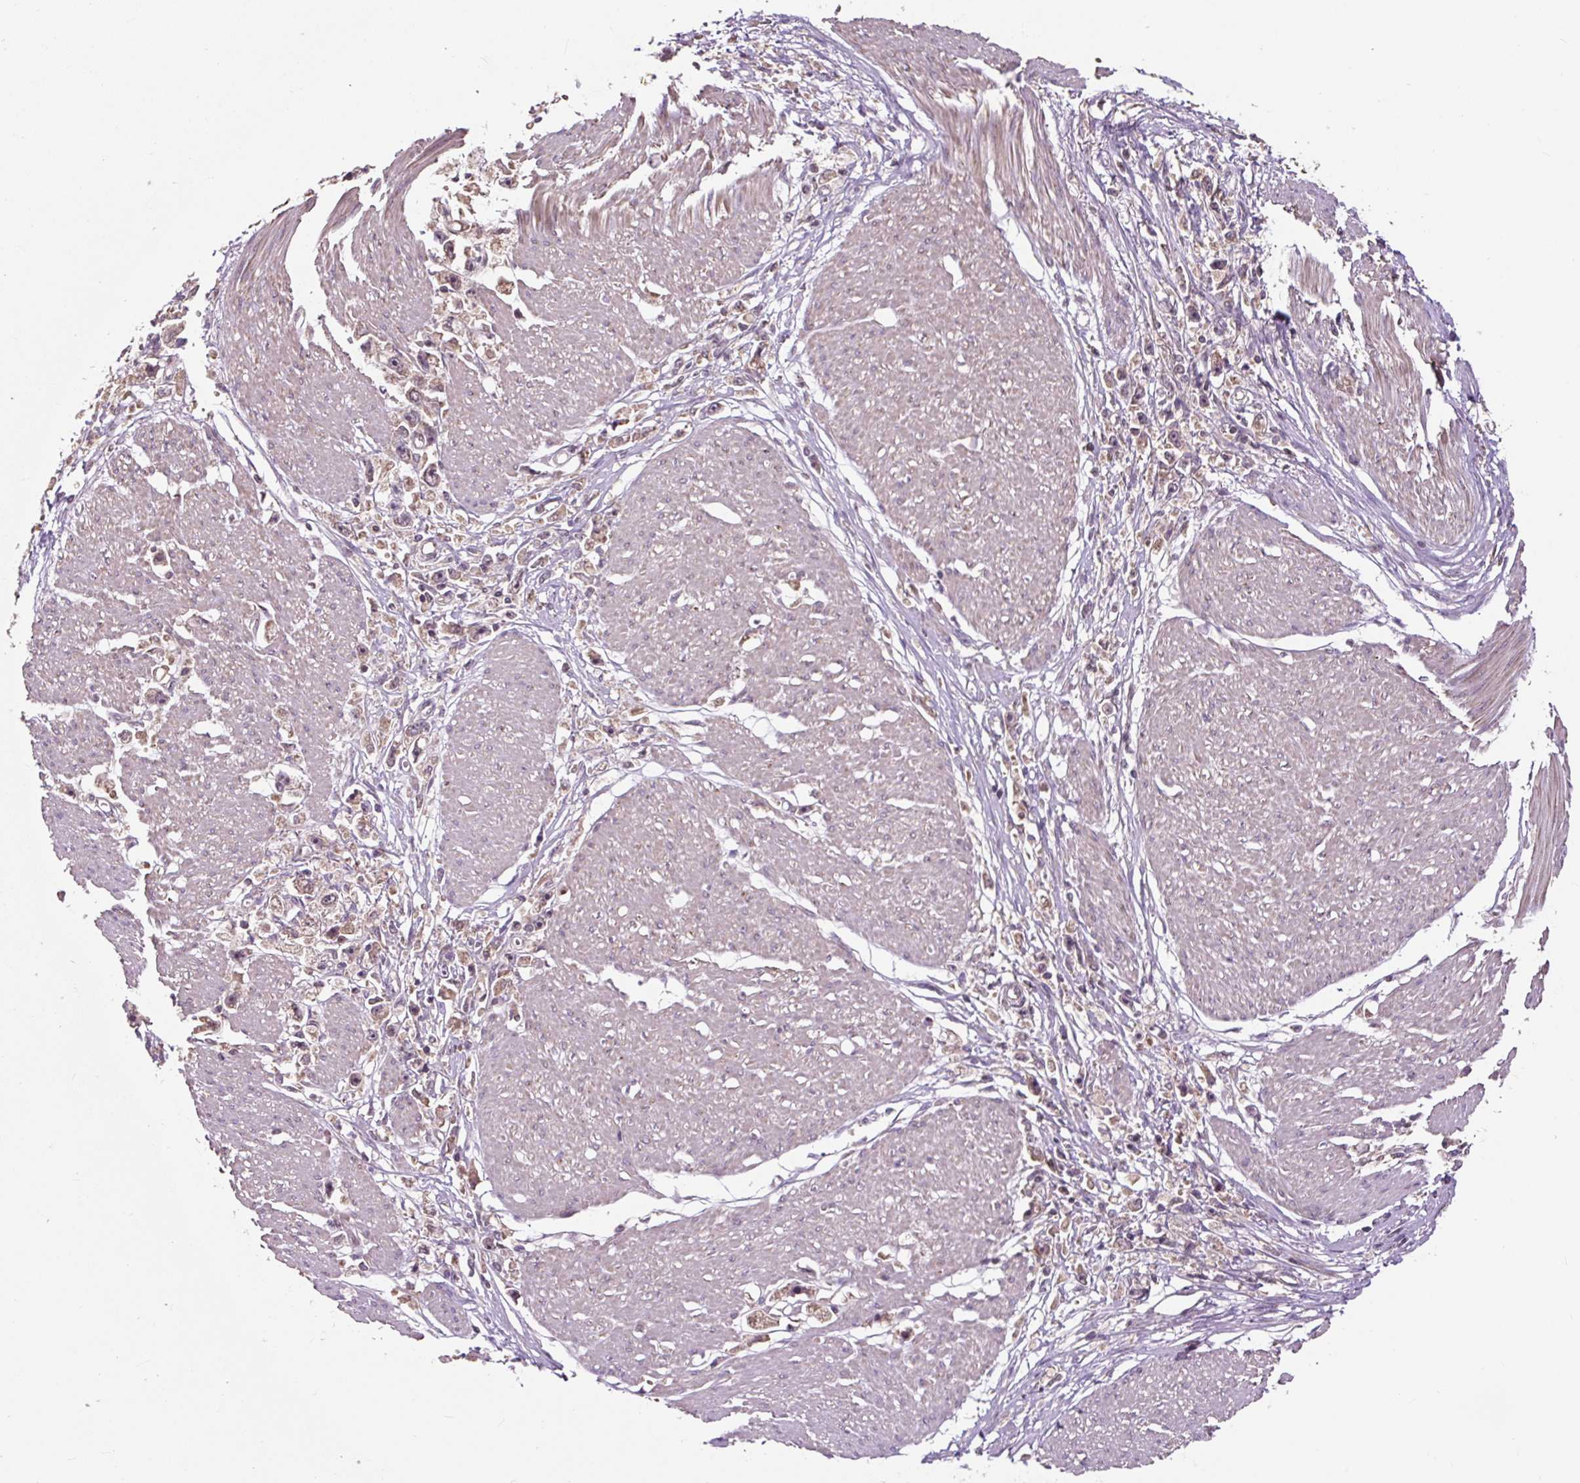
{"staining": {"intensity": "weak", "quantity": "25%-75%", "location": "cytoplasmic/membranous"}, "tissue": "stomach cancer", "cell_type": "Tumor cells", "image_type": "cancer", "snomed": [{"axis": "morphology", "description": "Adenocarcinoma, NOS"}, {"axis": "topography", "description": "Stomach"}], "caption": "Stomach cancer tissue demonstrates weak cytoplasmic/membranous expression in approximately 25%-75% of tumor cells", "gene": "MMS19", "patient": {"sex": "female", "age": 59}}